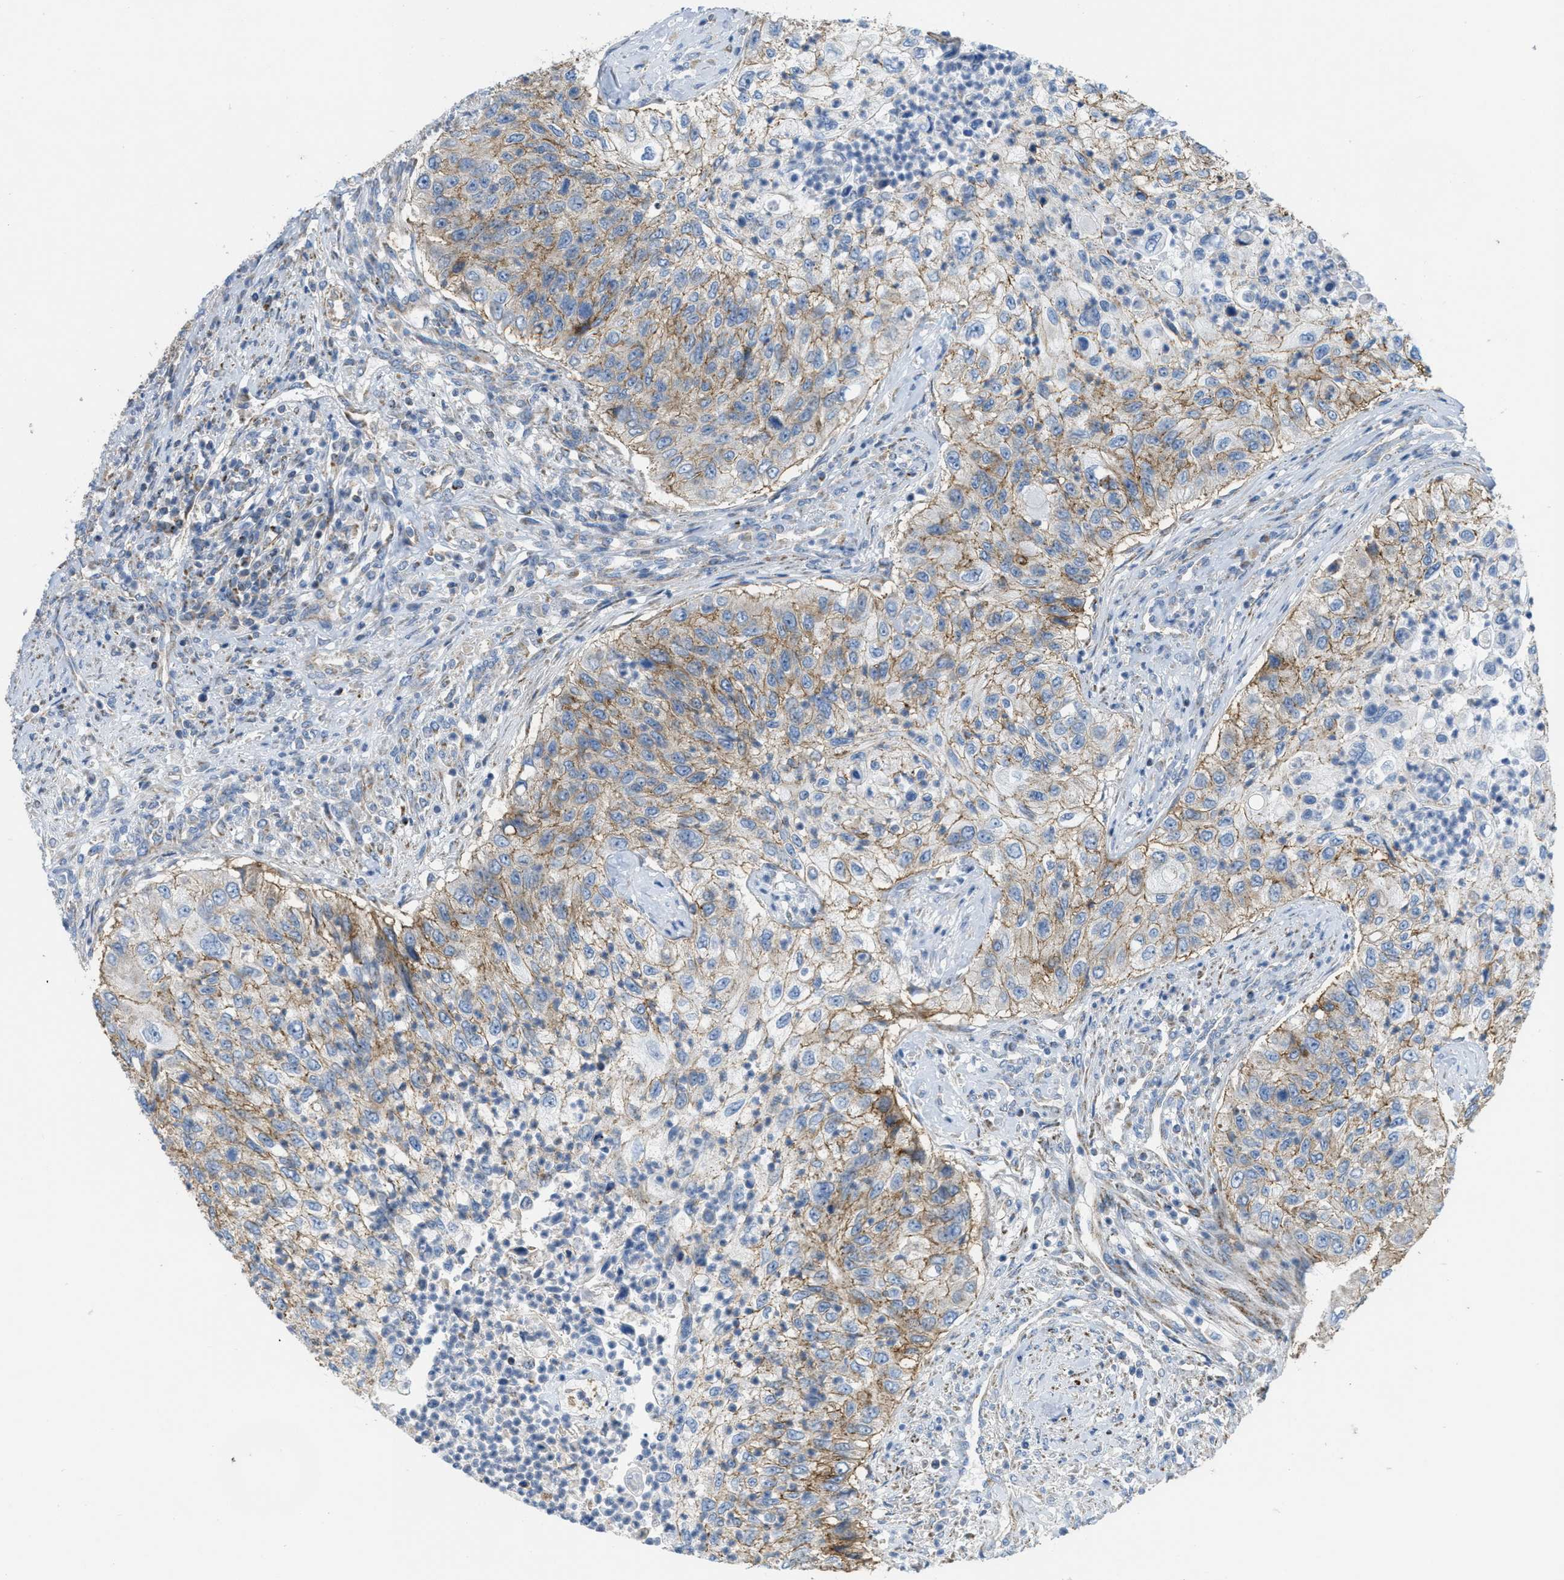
{"staining": {"intensity": "moderate", "quantity": "25%-75%", "location": "cytoplasmic/membranous"}, "tissue": "urothelial cancer", "cell_type": "Tumor cells", "image_type": "cancer", "snomed": [{"axis": "morphology", "description": "Urothelial carcinoma, High grade"}, {"axis": "topography", "description": "Urinary bladder"}], "caption": "Immunohistochemical staining of urothelial carcinoma (high-grade) displays medium levels of moderate cytoplasmic/membranous staining in about 25%-75% of tumor cells. (IHC, brightfield microscopy, high magnification).", "gene": "BTN3A1", "patient": {"sex": "female", "age": 60}}